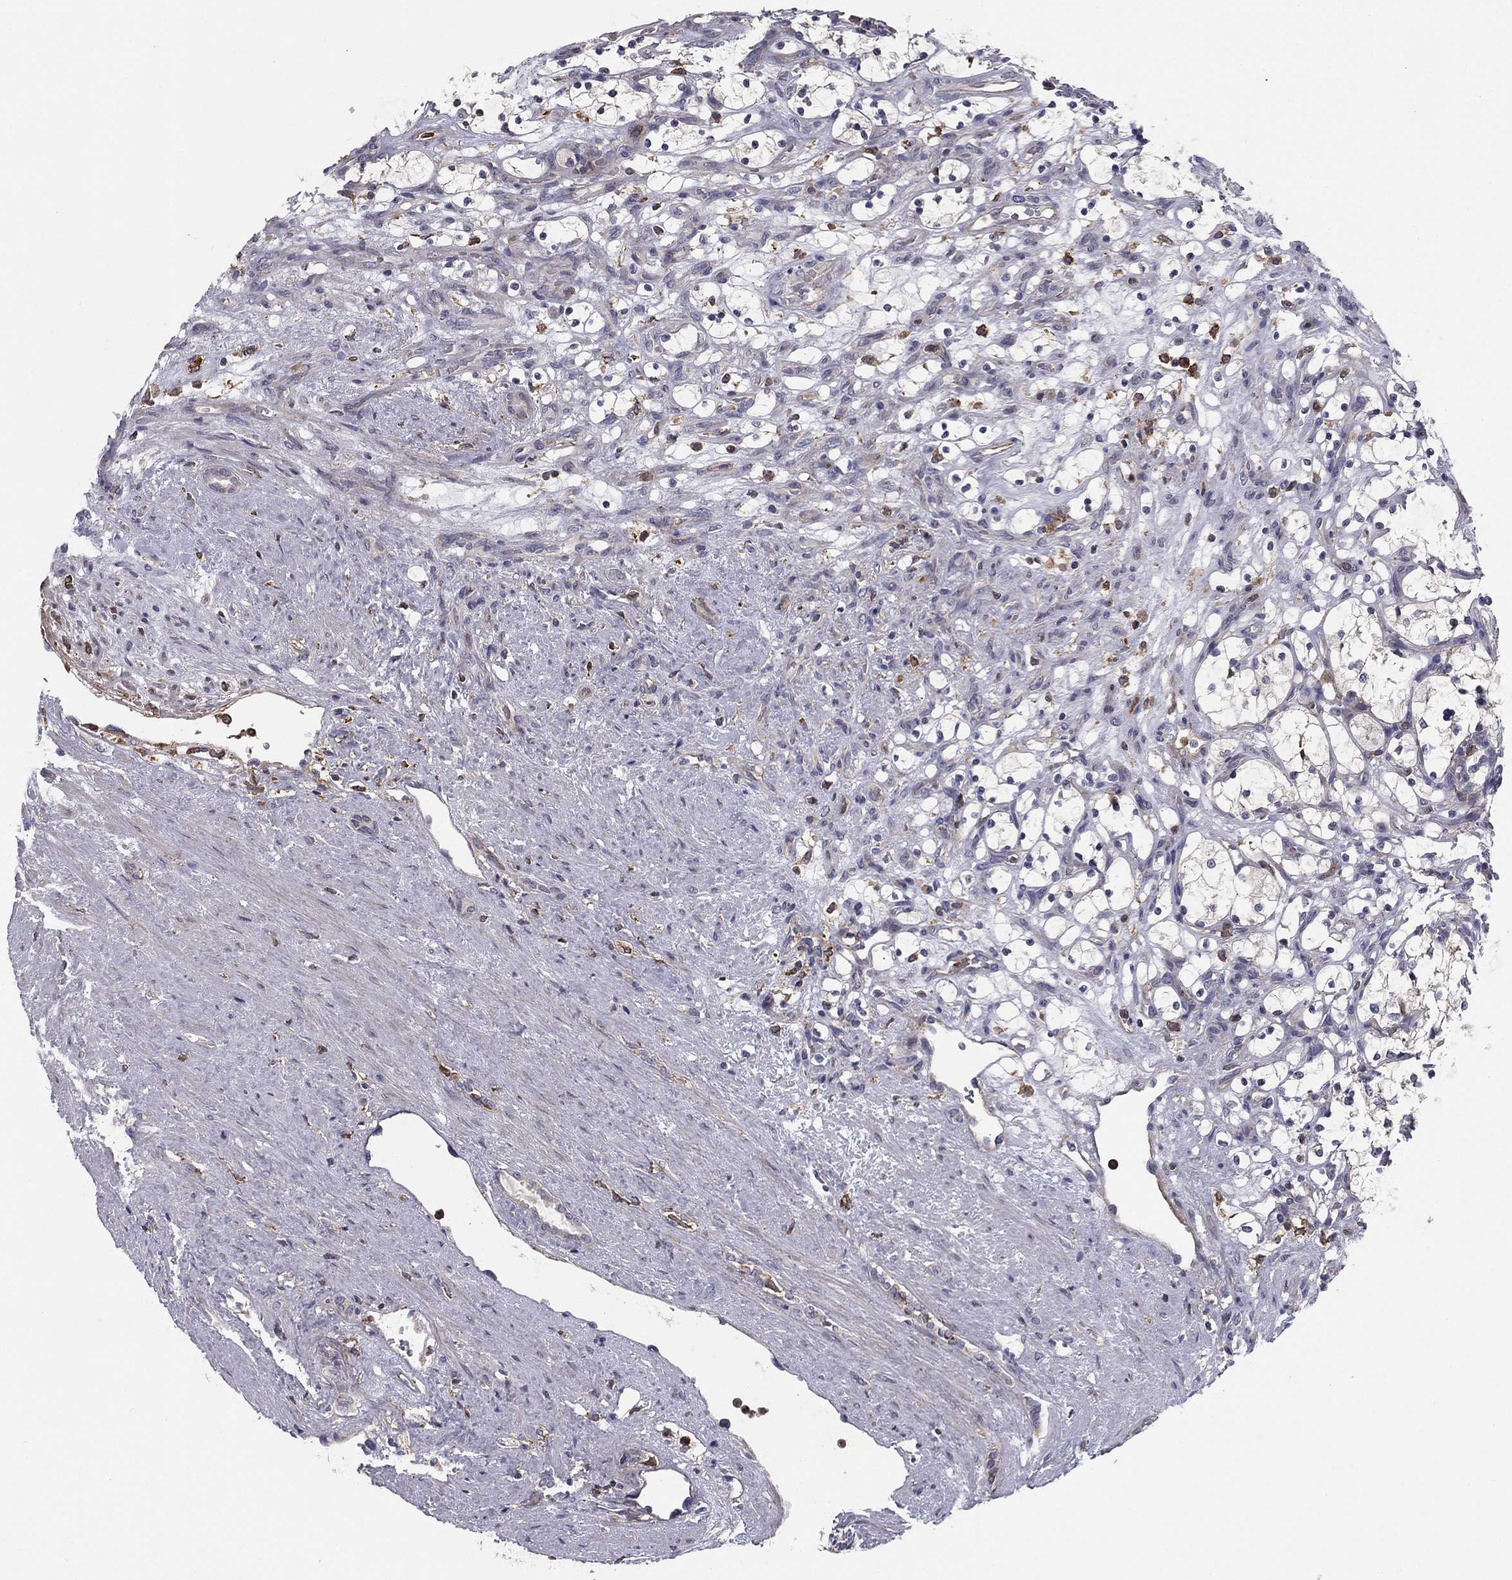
{"staining": {"intensity": "negative", "quantity": "none", "location": "none"}, "tissue": "renal cancer", "cell_type": "Tumor cells", "image_type": "cancer", "snomed": [{"axis": "morphology", "description": "Adenocarcinoma, NOS"}, {"axis": "topography", "description": "Kidney"}], "caption": "The histopathology image shows no staining of tumor cells in renal cancer. (Stains: DAB (3,3'-diaminobenzidine) immunohistochemistry (IHC) with hematoxylin counter stain, Microscopy: brightfield microscopy at high magnification).", "gene": "PLCB2", "patient": {"sex": "female", "age": 69}}